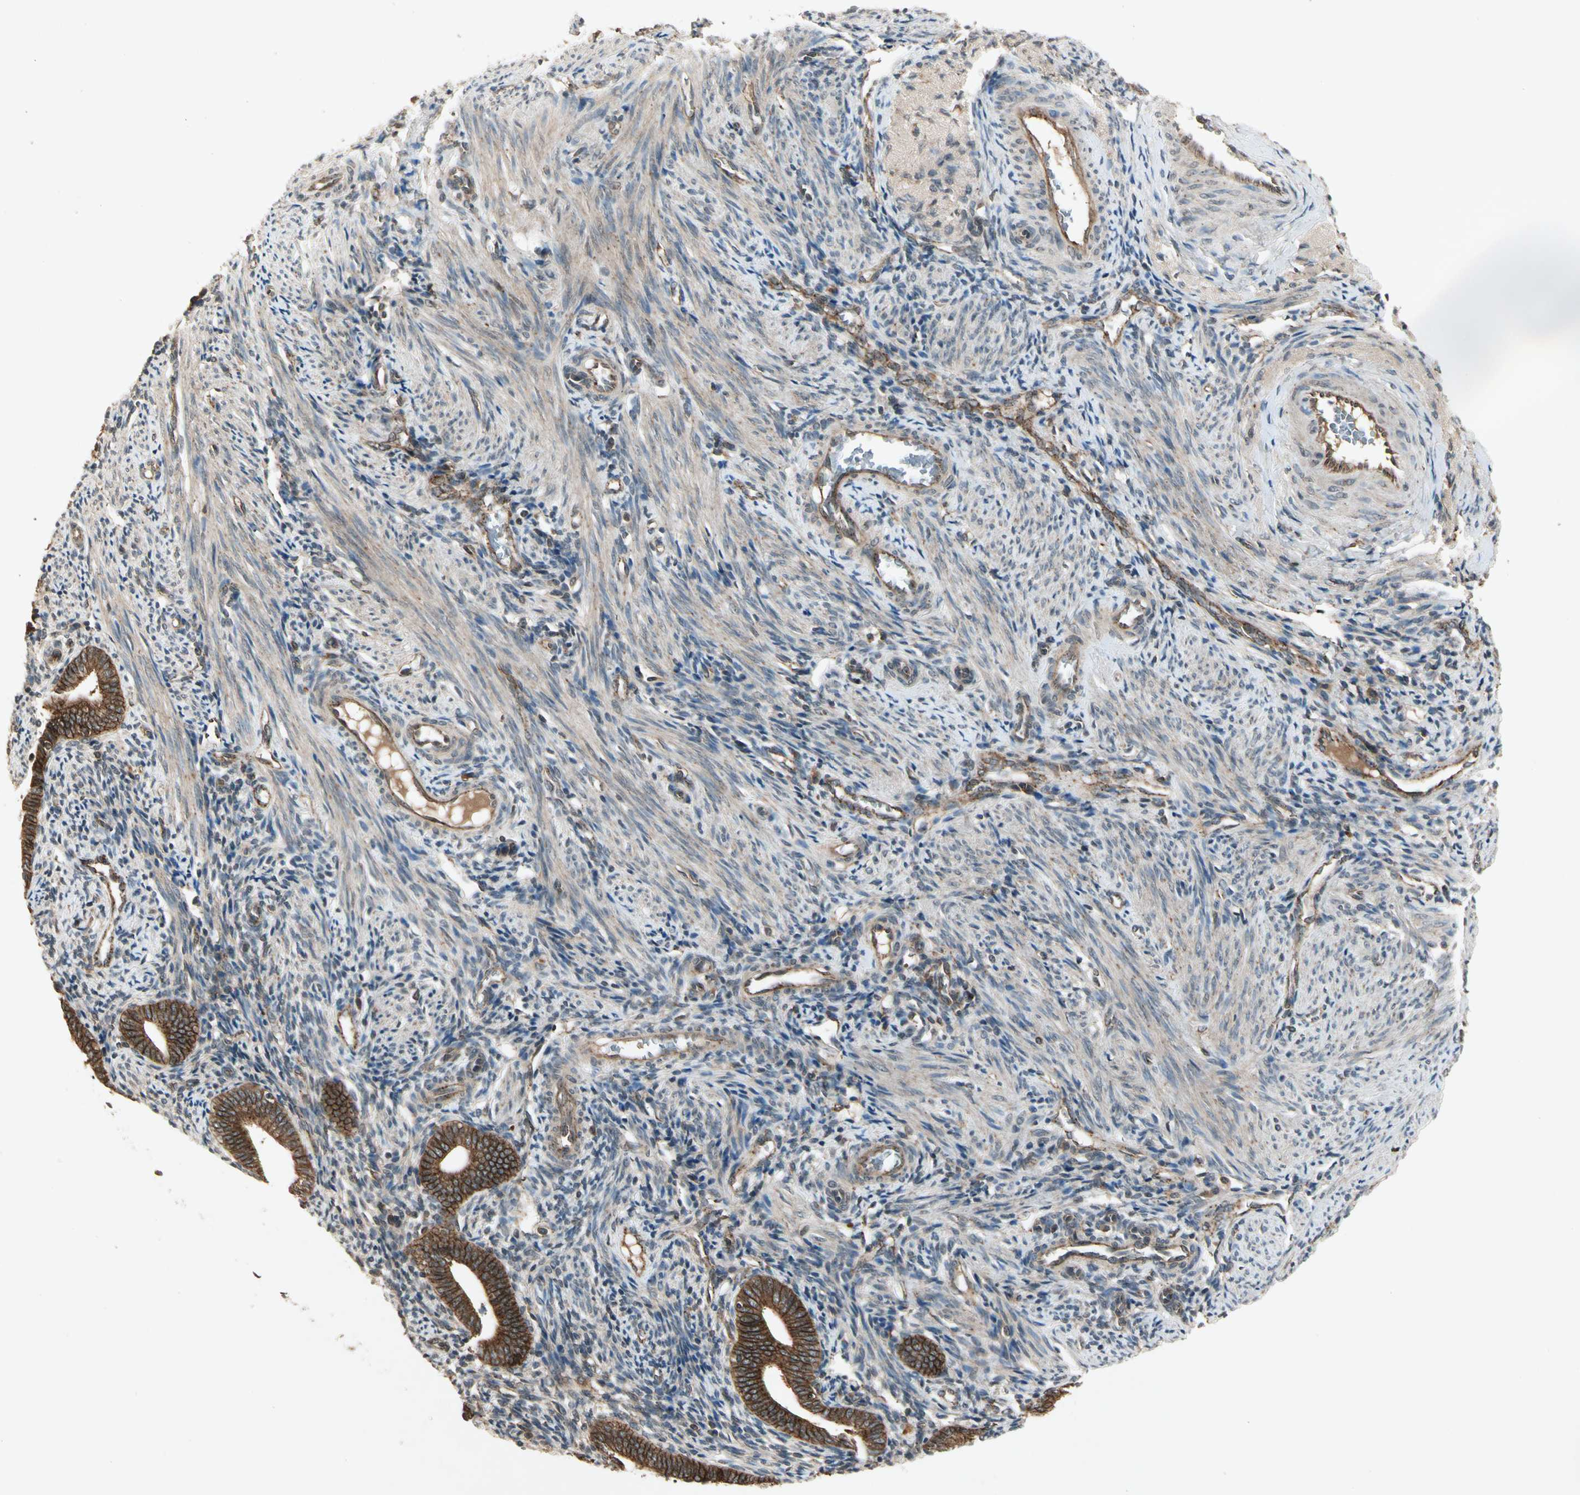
{"staining": {"intensity": "weak", "quantity": "<25%", "location": "cytoplasmic/membranous"}, "tissue": "endometrium", "cell_type": "Cells in endometrial stroma", "image_type": "normal", "snomed": [{"axis": "morphology", "description": "Normal tissue, NOS"}, {"axis": "topography", "description": "Uterus"}, {"axis": "topography", "description": "Endometrium"}], "caption": "DAB immunohistochemical staining of normal endometrium demonstrates no significant positivity in cells in endometrial stroma.", "gene": "FLOT1", "patient": {"sex": "female", "age": 33}}